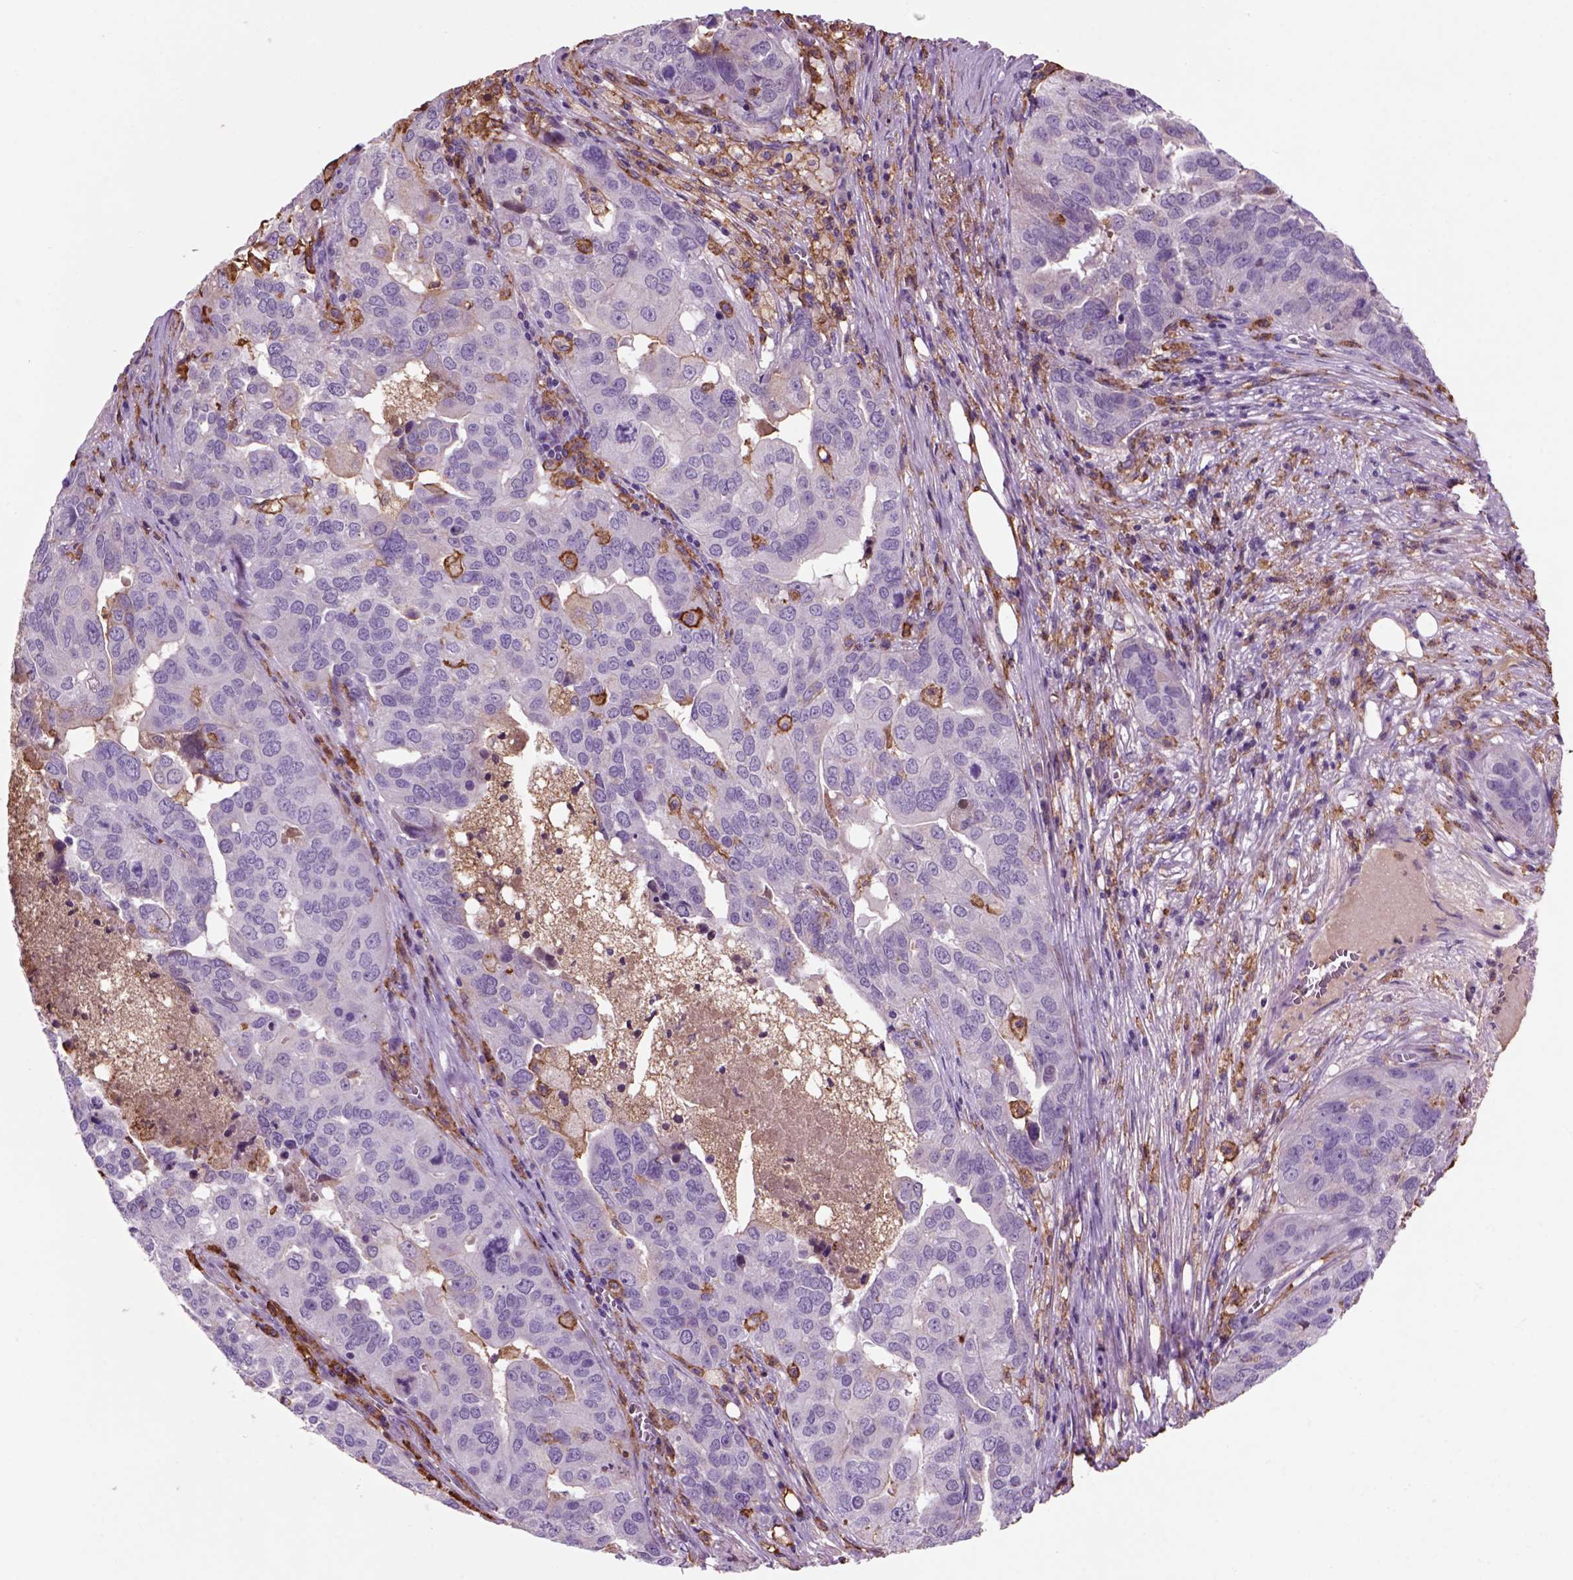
{"staining": {"intensity": "negative", "quantity": "none", "location": "none"}, "tissue": "ovarian cancer", "cell_type": "Tumor cells", "image_type": "cancer", "snomed": [{"axis": "morphology", "description": "Carcinoma, endometroid"}, {"axis": "topography", "description": "Soft tissue"}, {"axis": "topography", "description": "Ovary"}], "caption": "The micrograph displays no significant positivity in tumor cells of ovarian cancer (endometroid carcinoma). The staining was performed using DAB to visualize the protein expression in brown, while the nuclei were stained in blue with hematoxylin (Magnification: 20x).", "gene": "CD14", "patient": {"sex": "female", "age": 52}}